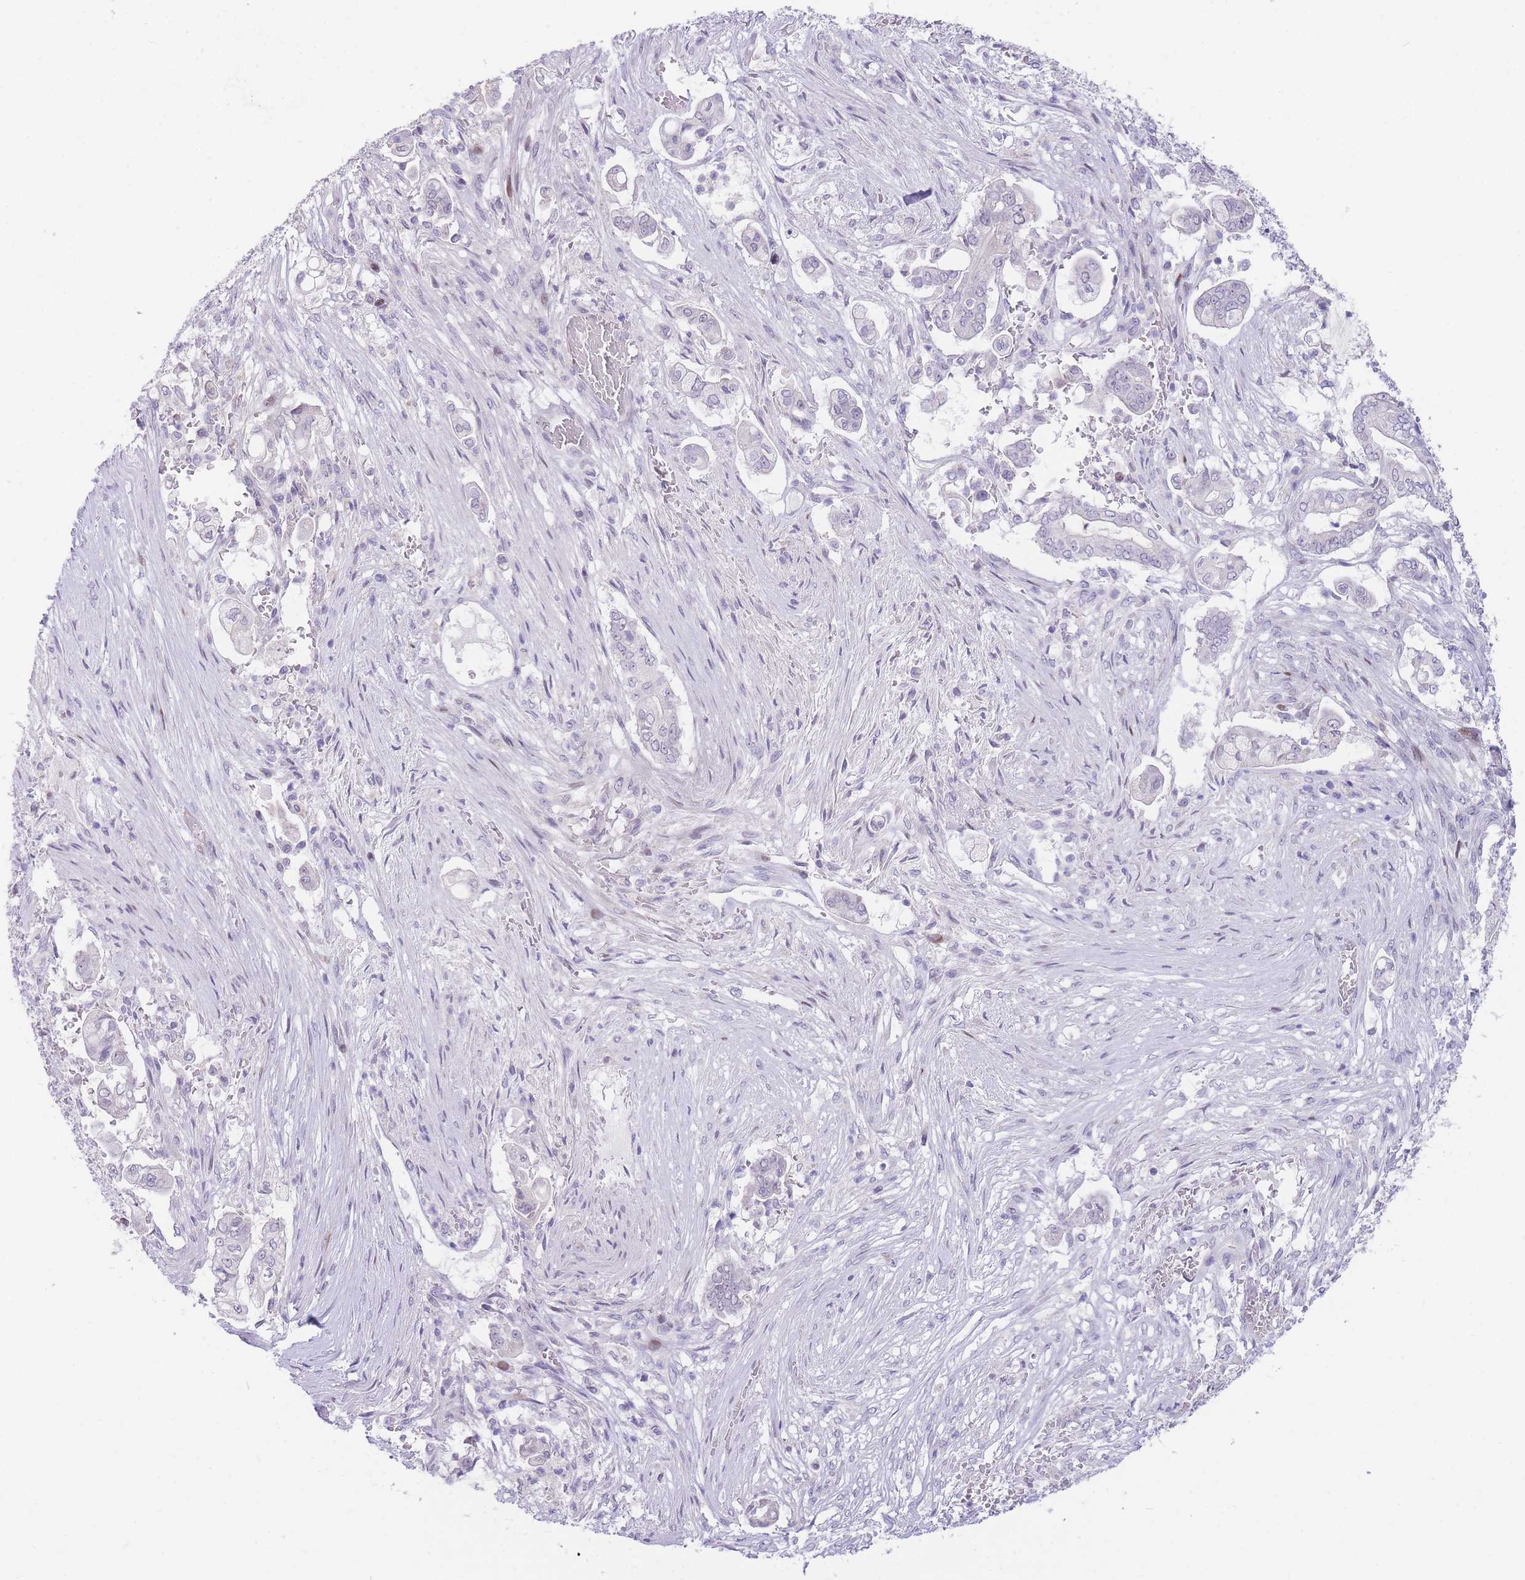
{"staining": {"intensity": "negative", "quantity": "none", "location": "none"}, "tissue": "pancreatic cancer", "cell_type": "Tumor cells", "image_type": "cancer", "snomed": [{"axis": "morphology", "description": "Adenocarcinoma, NOS"}, {"axis": "topography", "description": "Pancreas"}], "caption": "Adenocarcinoma (pancreatic) was stained to show a protein in brown. There is no significant positivity in tumor cells. (DAB (3,3'-diaminobenzidine) immunohistochemistry visualized using brightfield microscopy, high magnification).", "gene": "SHCBP1", "patient": {"sex": "female", "age": 69}}